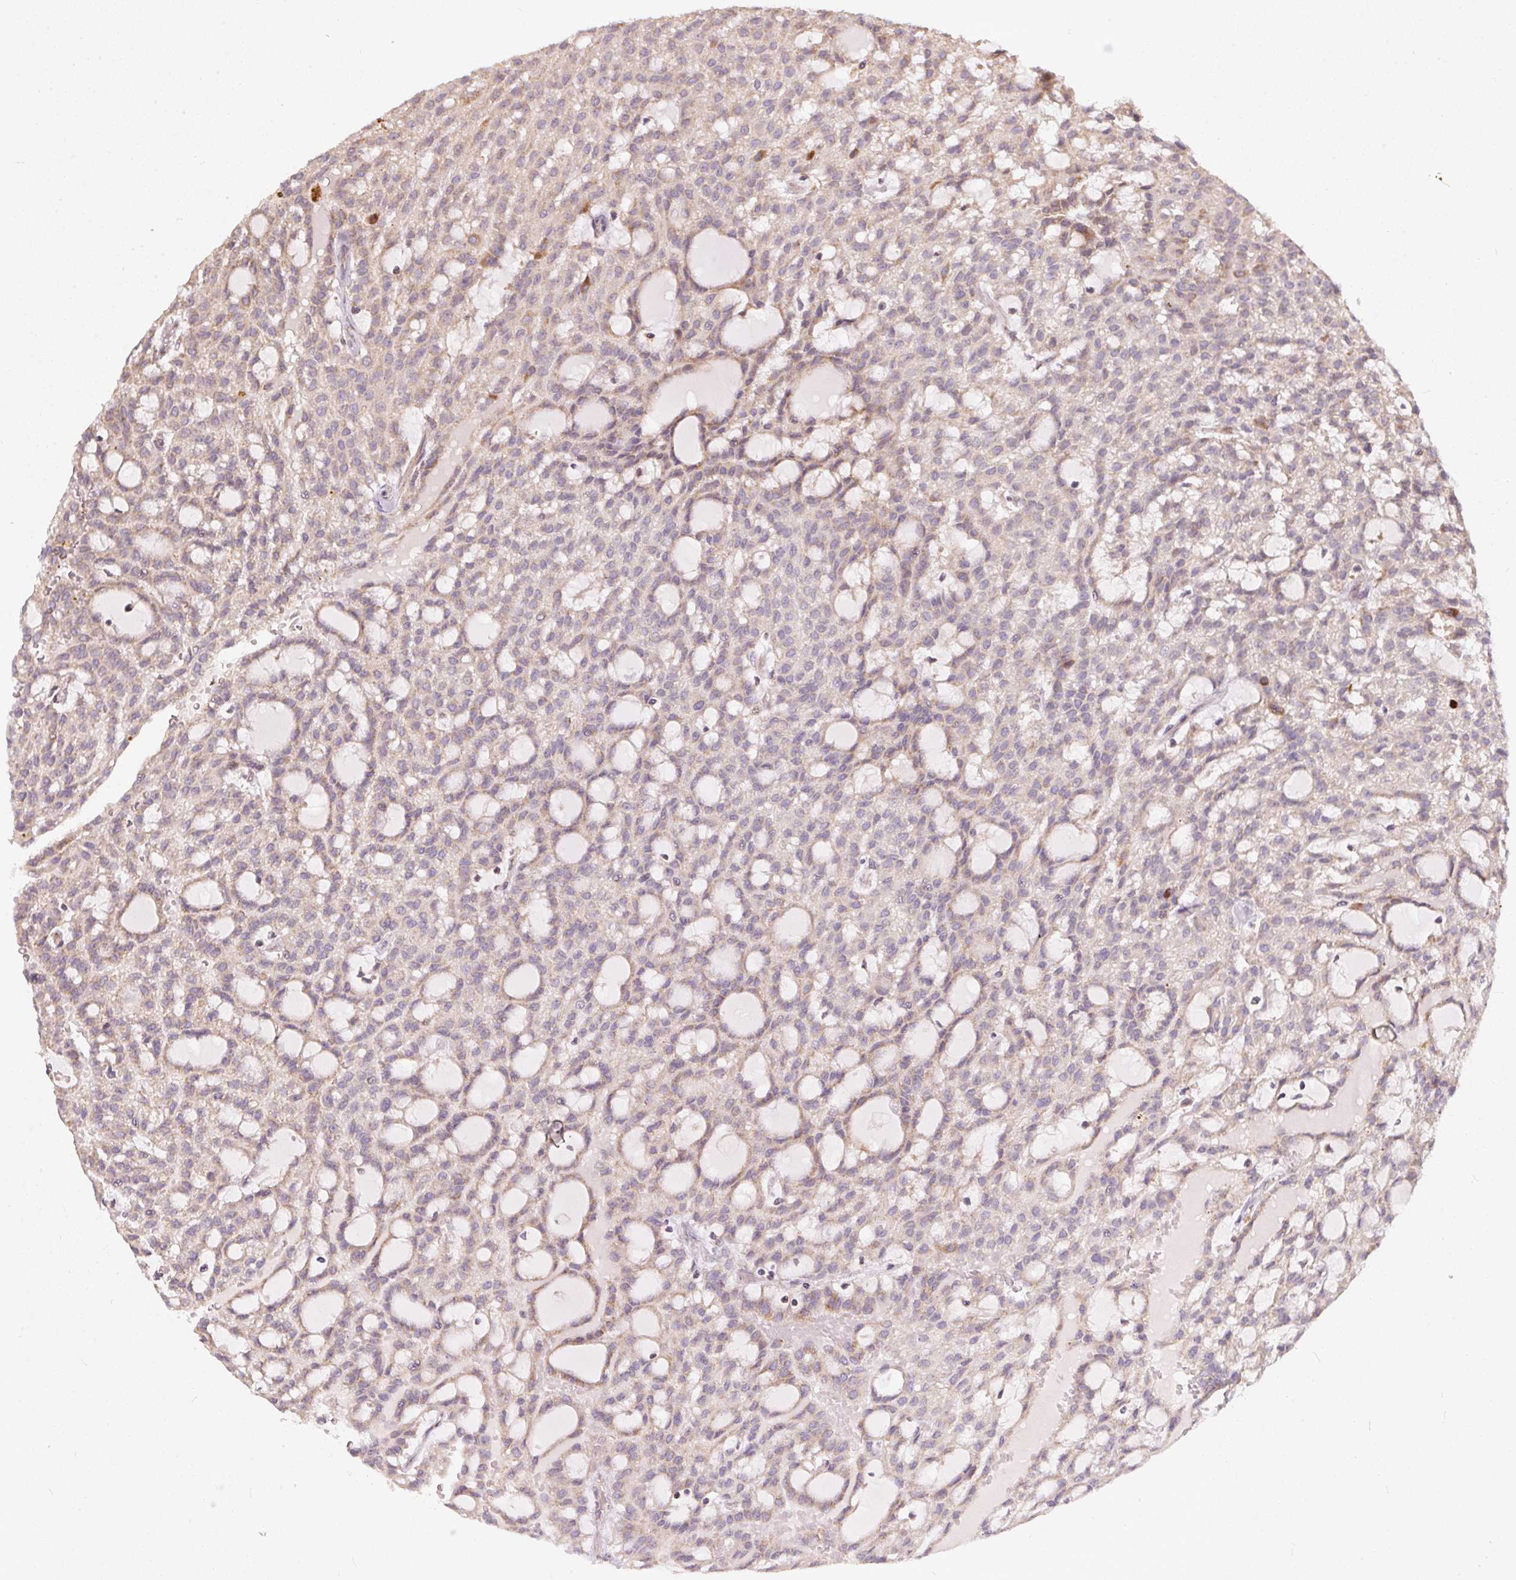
{"staining": {"intensity": "weak", "quantity": "25%-75%", "location": "cytoplasmic/membranous"}, "tissue": "renal cancer", "cell_type": "Tumor cells", "image_type": "cancer", "snomed": [{"axis": "morphology", "description": "Adenocarcinoma, NOS"}, {"axis": "topography", "description": "Kidney"}], "caption": "Weak cytoplasmic/membranous positivity for a protein is present in approximately 25%-75% of tumor cells of adenocarcinoma (renal) using immunohistochemistry (IHC).", "gene": "VWA5B2", "patient": {"sex": "male", "age": 63}}